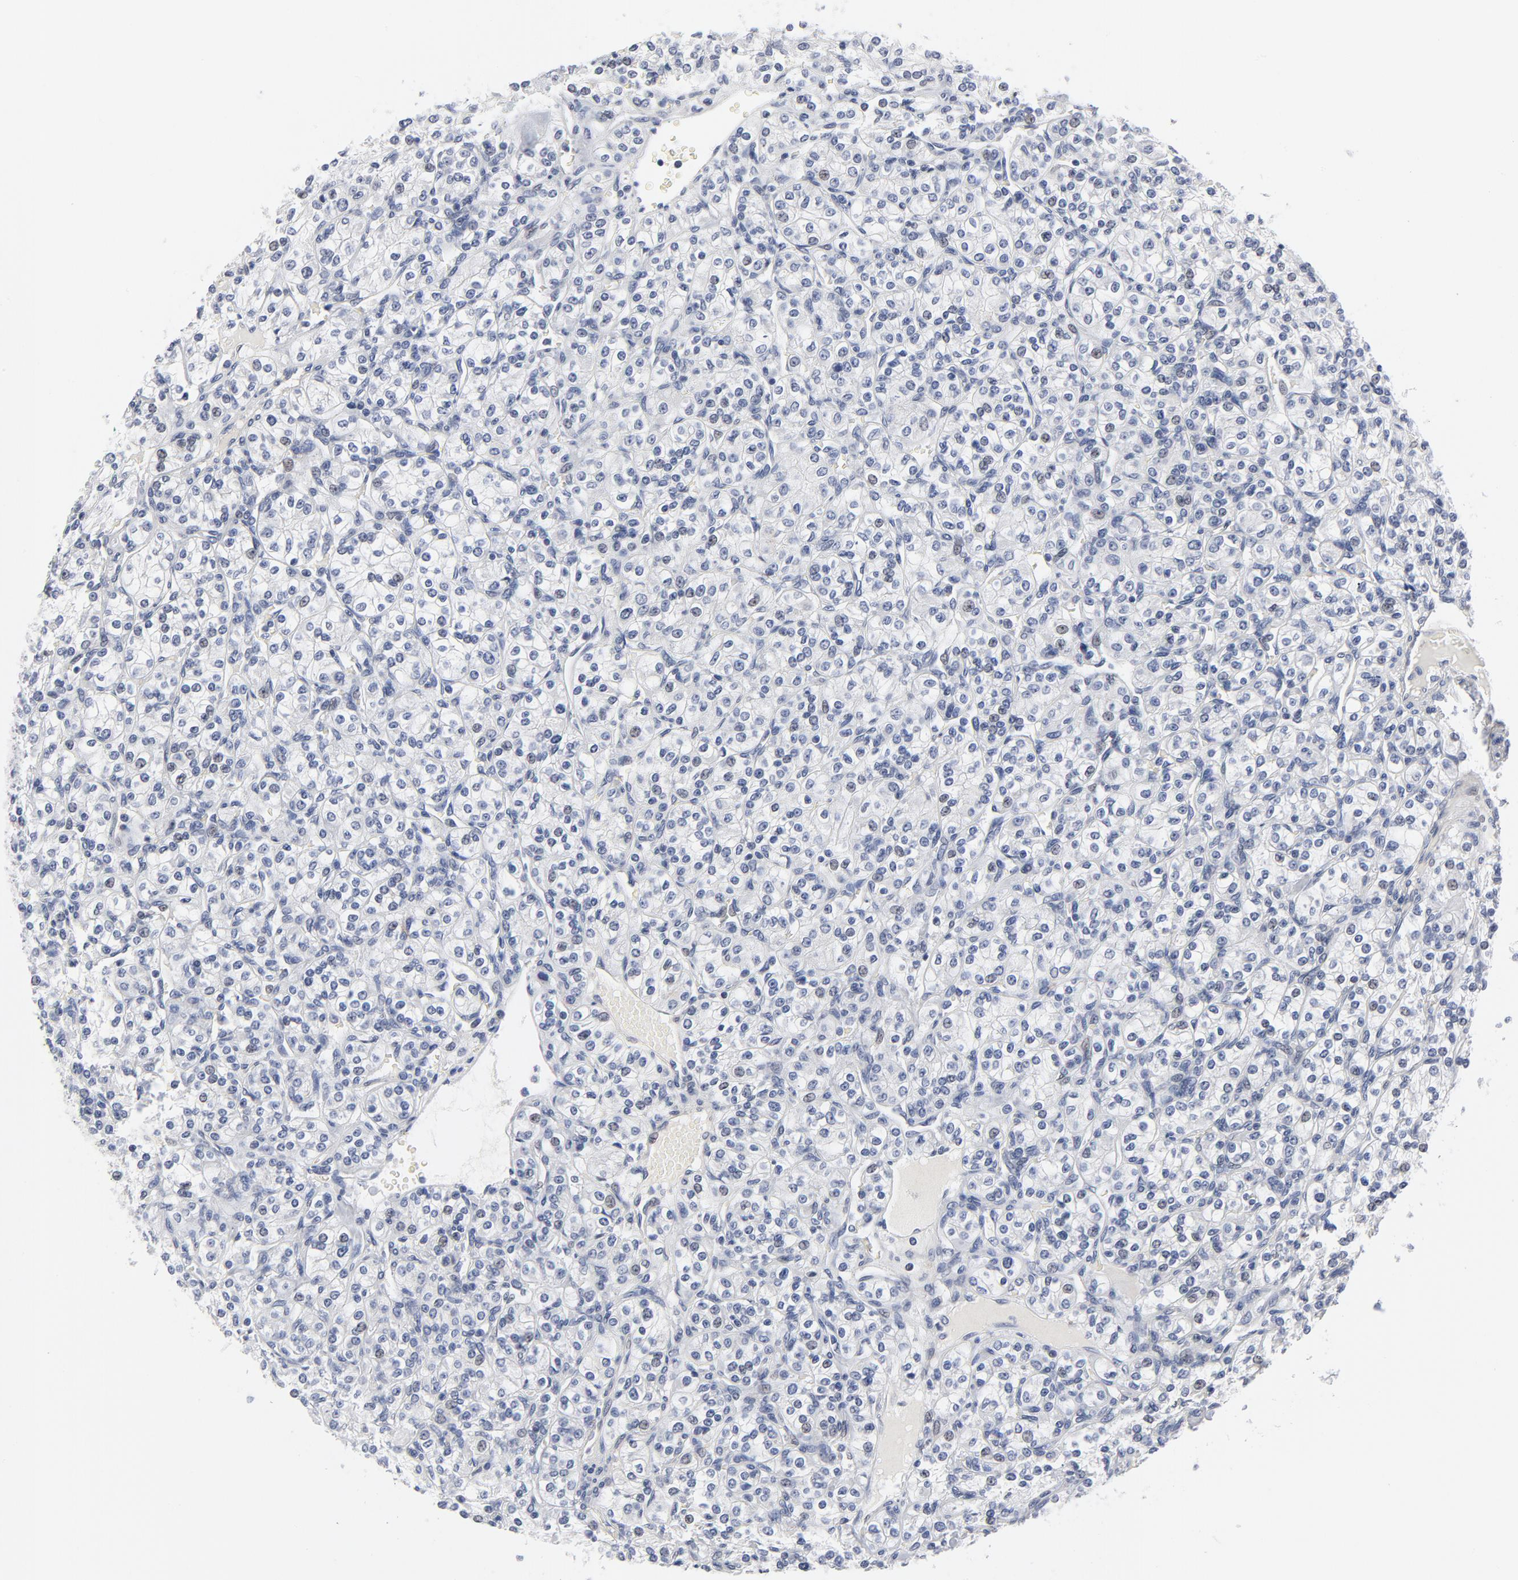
{"staining": {"intensity": "negative", "quantity": "none", "location": "none"}, "tissue": "renal cancer", "cell_type": "Tumor cells", "image_type": "cancer", "snomed": [{"axis": "morphology", "description": "Adenocarcinoma, NOS"}, {"axis": "topography", "description": "Kidney"}], "caption": "Renal cancer (adenocarcinoma) stained for a protein using immunohistochemistry (IHC) displays no expression tumor cells.", "gene": "KCNK13", "patient": {"sex": "male", "age": 77}}